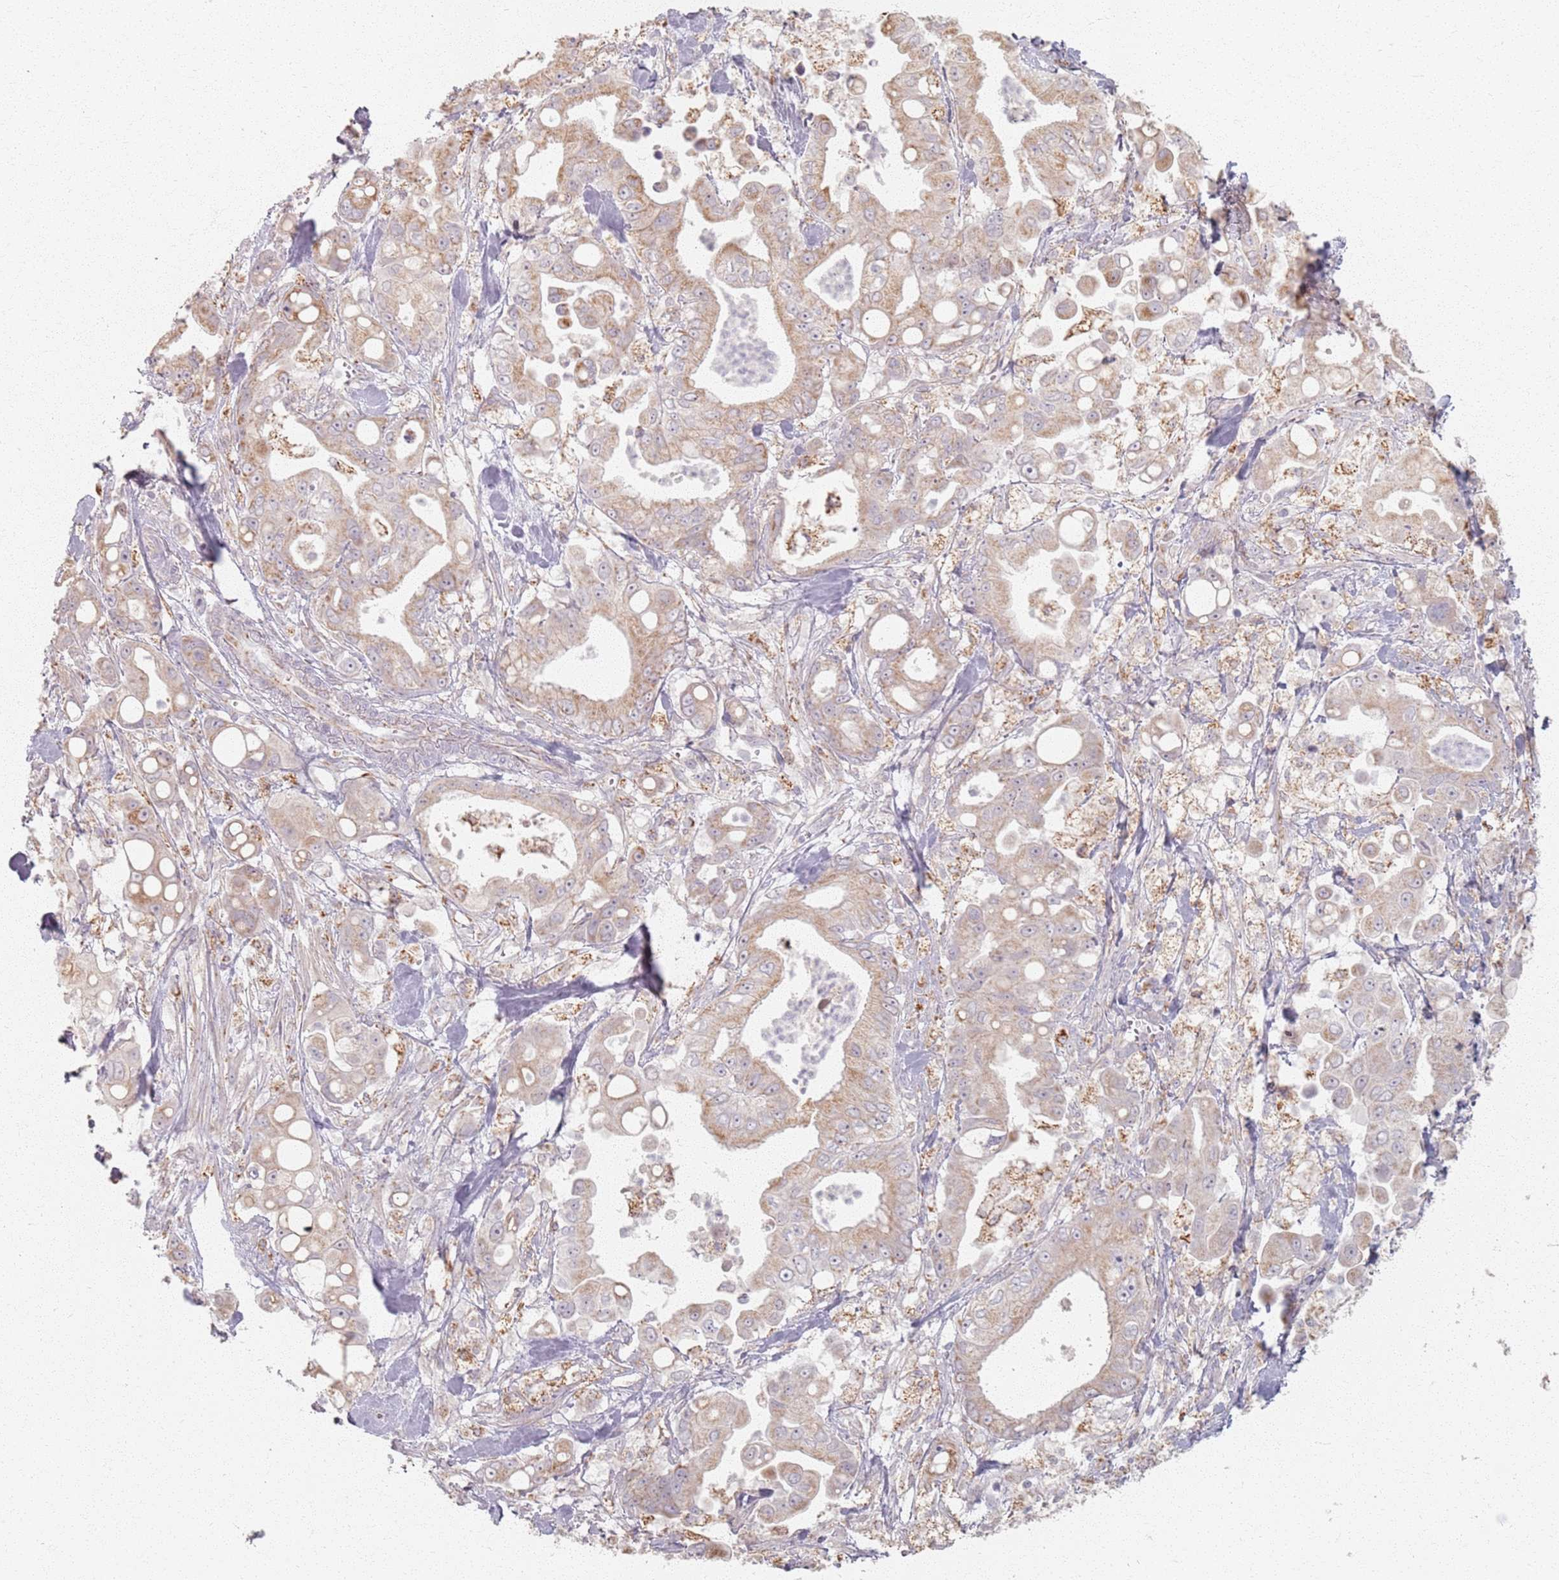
{"staining": {"intensity": "weak", "quantity": ">75%", "location": "cytoplasmic/membranous"}, "tissue": "pancreatic cancer", "cell_type": "Tumor cells", "image_type": "cancer", "snomed": [{"axis": "morphology", "description": "Adenocarcinoma, NOS"}, {"axis": "topography", "description": "Pancreas"}], "caption": "Immunohistochemical staining of human adenocarcinoma (pancreatic) displays low levels of weak cytoplasmic/membranous positivity in approximately >75% of tumor cells. The staining is performed using DAB brown chromogen to label protein expression. The nuclei are counter-stained blue using hematoxylin.", "gene": "PKD2L2", "patient": {"sex": "male", "age": 68}}